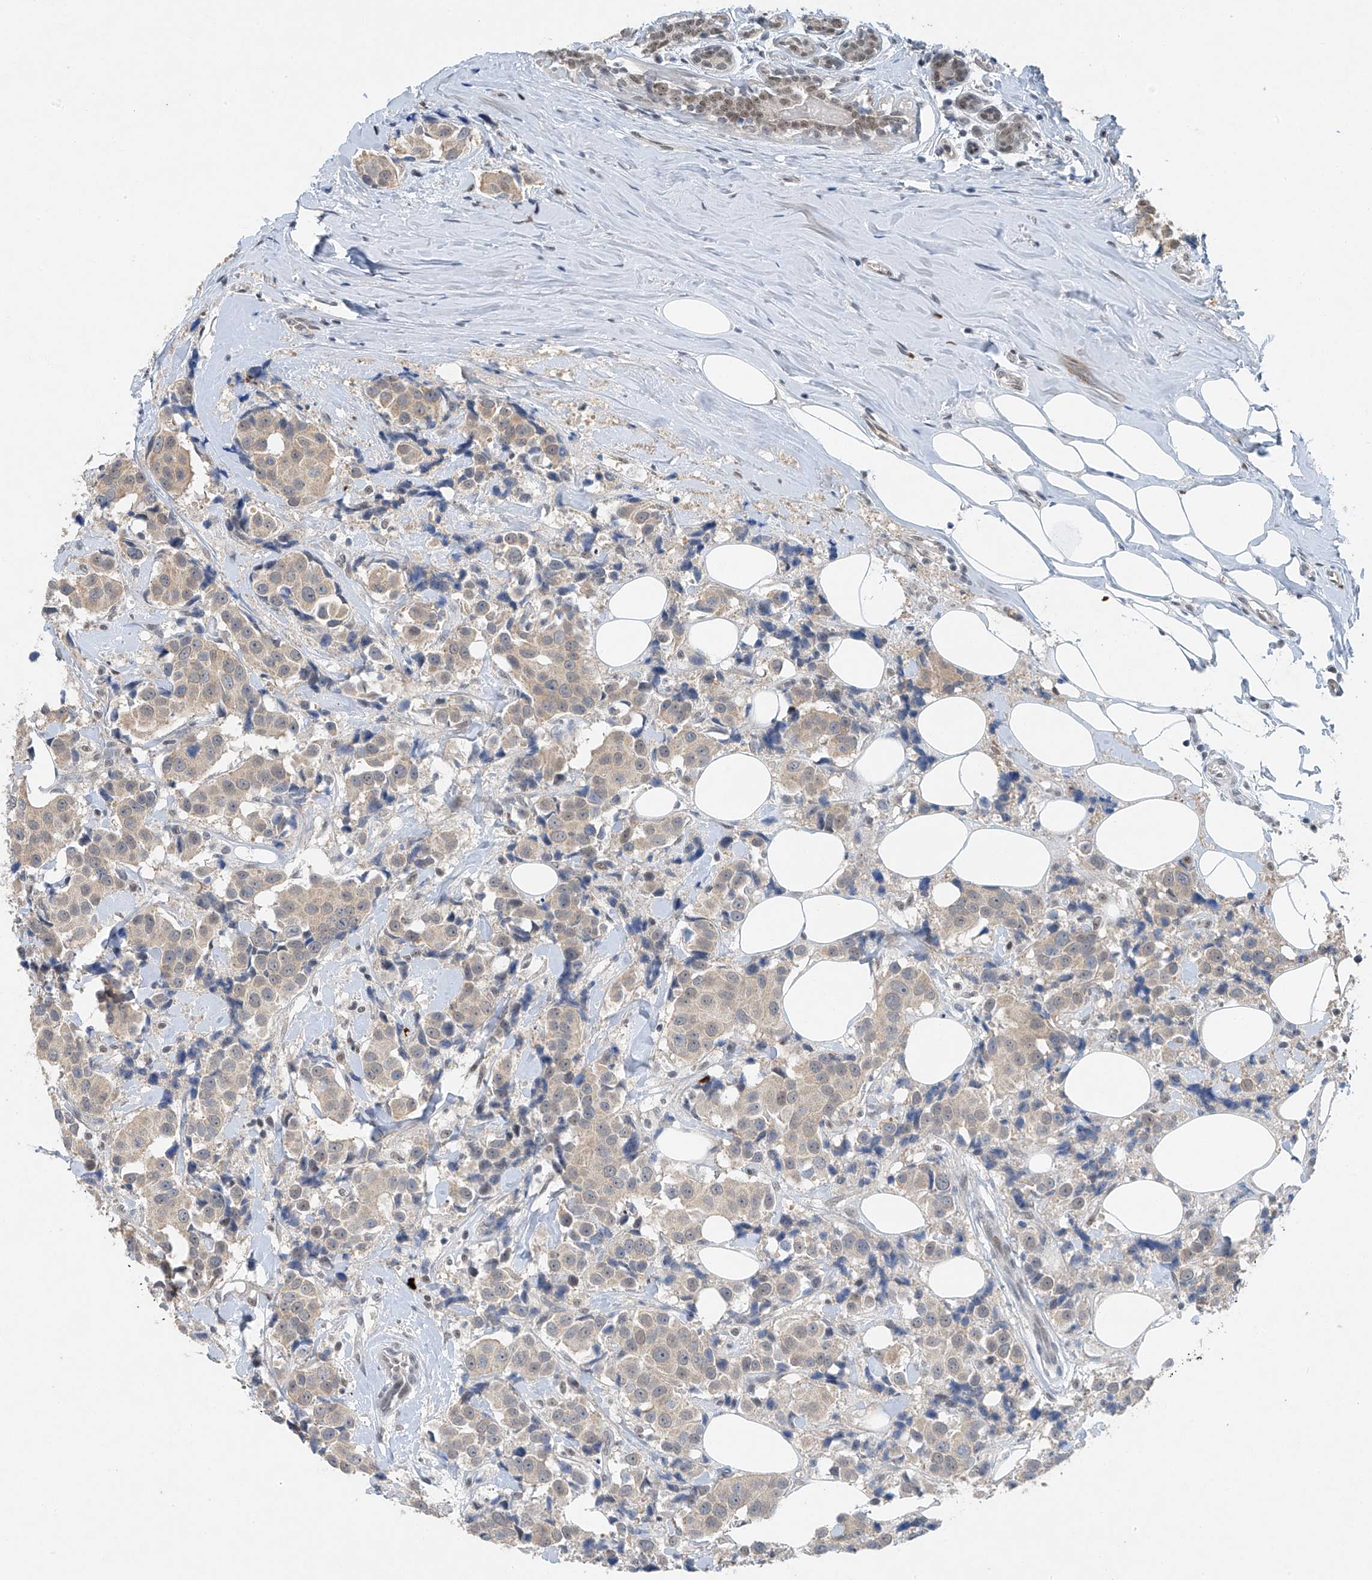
{"staining": {"intensity": "weak", "quantity": "25%-75%", "location": "cytoplasmic/membranous"}, "tissue": "breast cancer", "cell_type": "Tumor cells", "image_type": "cancer", "snomed": [{"axis": "morphology", "description": "Normal tissue, NOS"}, {"axis": "morphology", "description": "Duct carcinoma"}, {"axis": "topography", "description": "Breast"}], "caption": "The photomicrograph reveals immunohistochemical staining of breast cancer. There is weak cytoplasmic/membranous expression is appreciated in about 25%-75% of tumor cells.", "gene": "TAF8", "patient": {"sex": "female", "age": 39}}